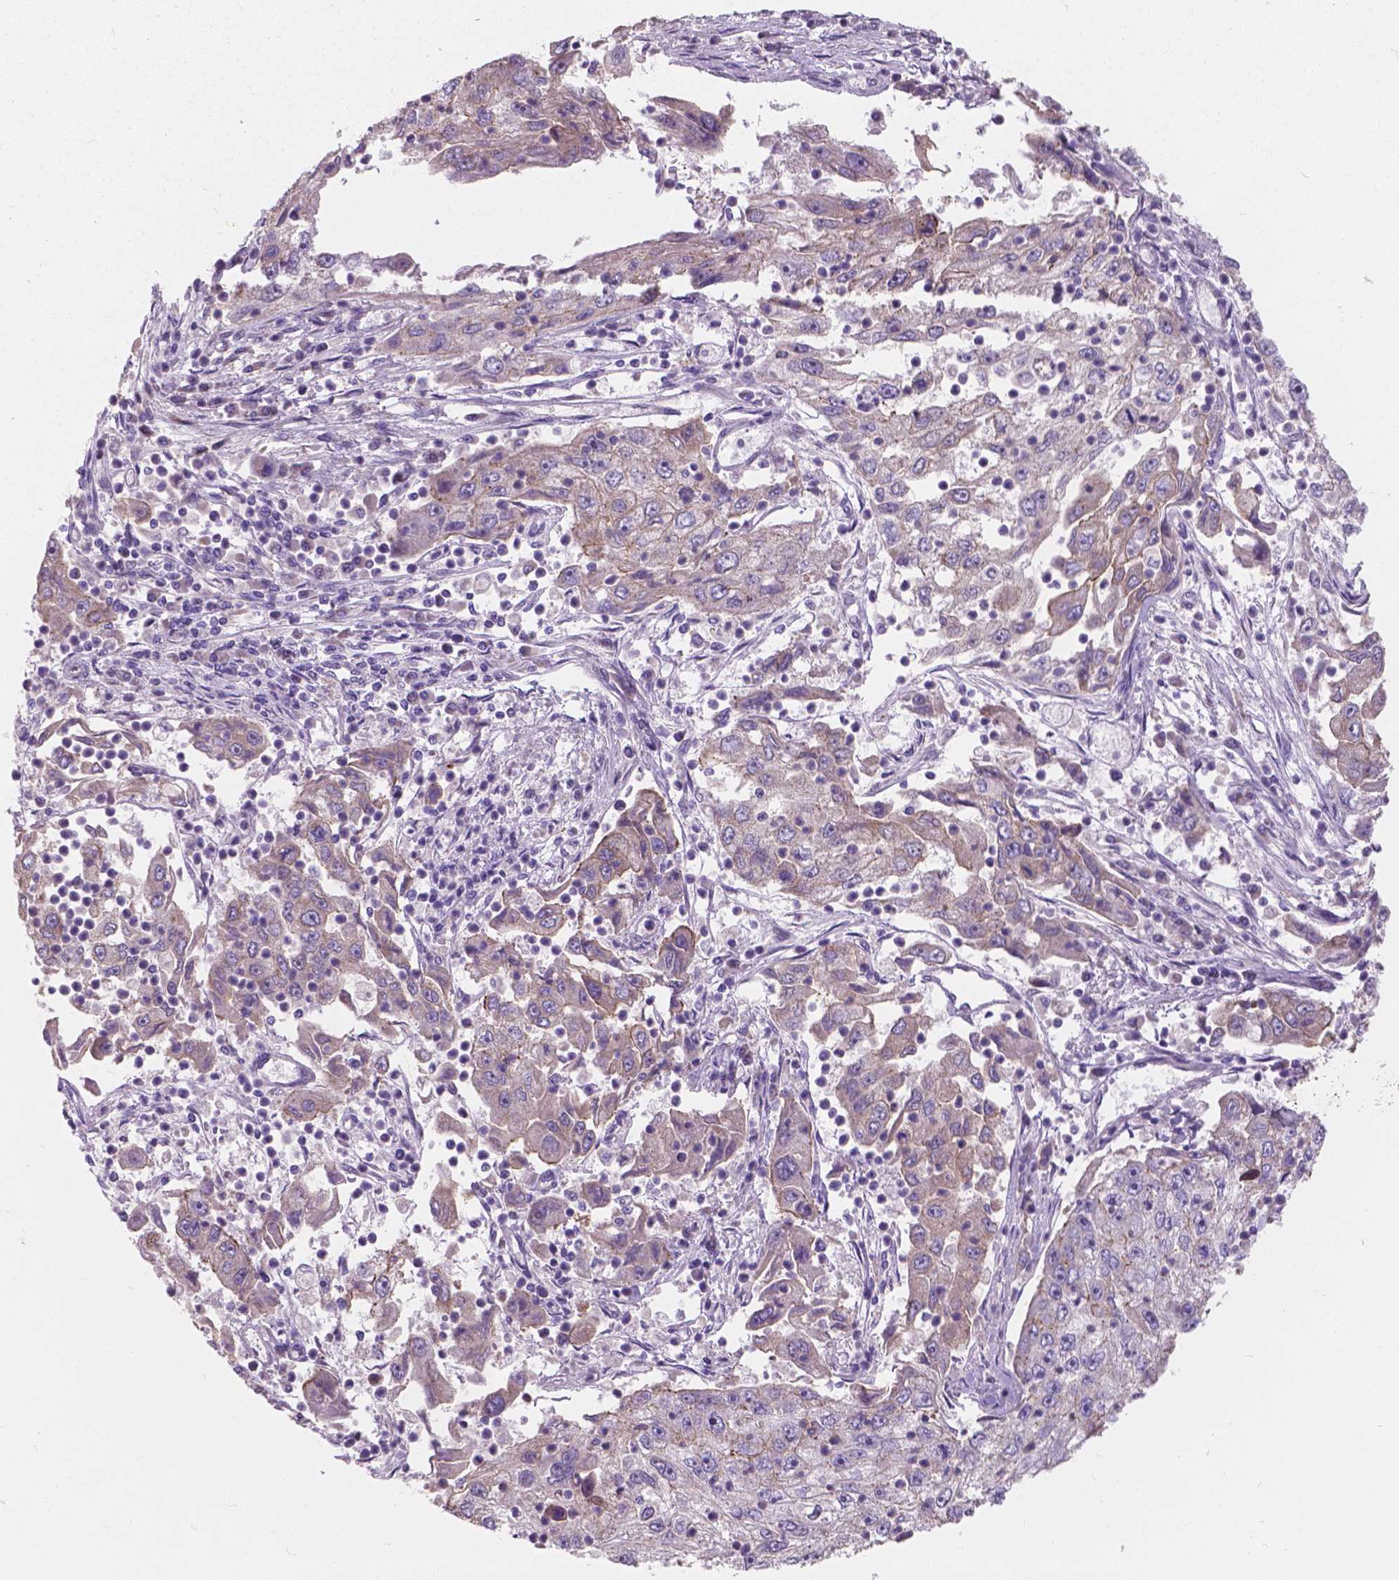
{"staining": {"intensity": "weak", "quantity": "25%-75%", "location": "cytoplasmic/membranous"}, "tissue": "cervical cancer", "cell_type": "Tumor cells", "image_type": "cancer", "snomed": [{"axis": "morphology", "description": "Squamous cell carcinoma, NOS"}, {"axis": "topography", "description": "Cervix"}], "caption": "Cervical cancer (squamous cell carcinoma) stained for a protein shows weak cytoplasmic/membranous positivity in tumor cells.", "gene": "MYH14", "patient": {"sex": "female", "age": 36}}